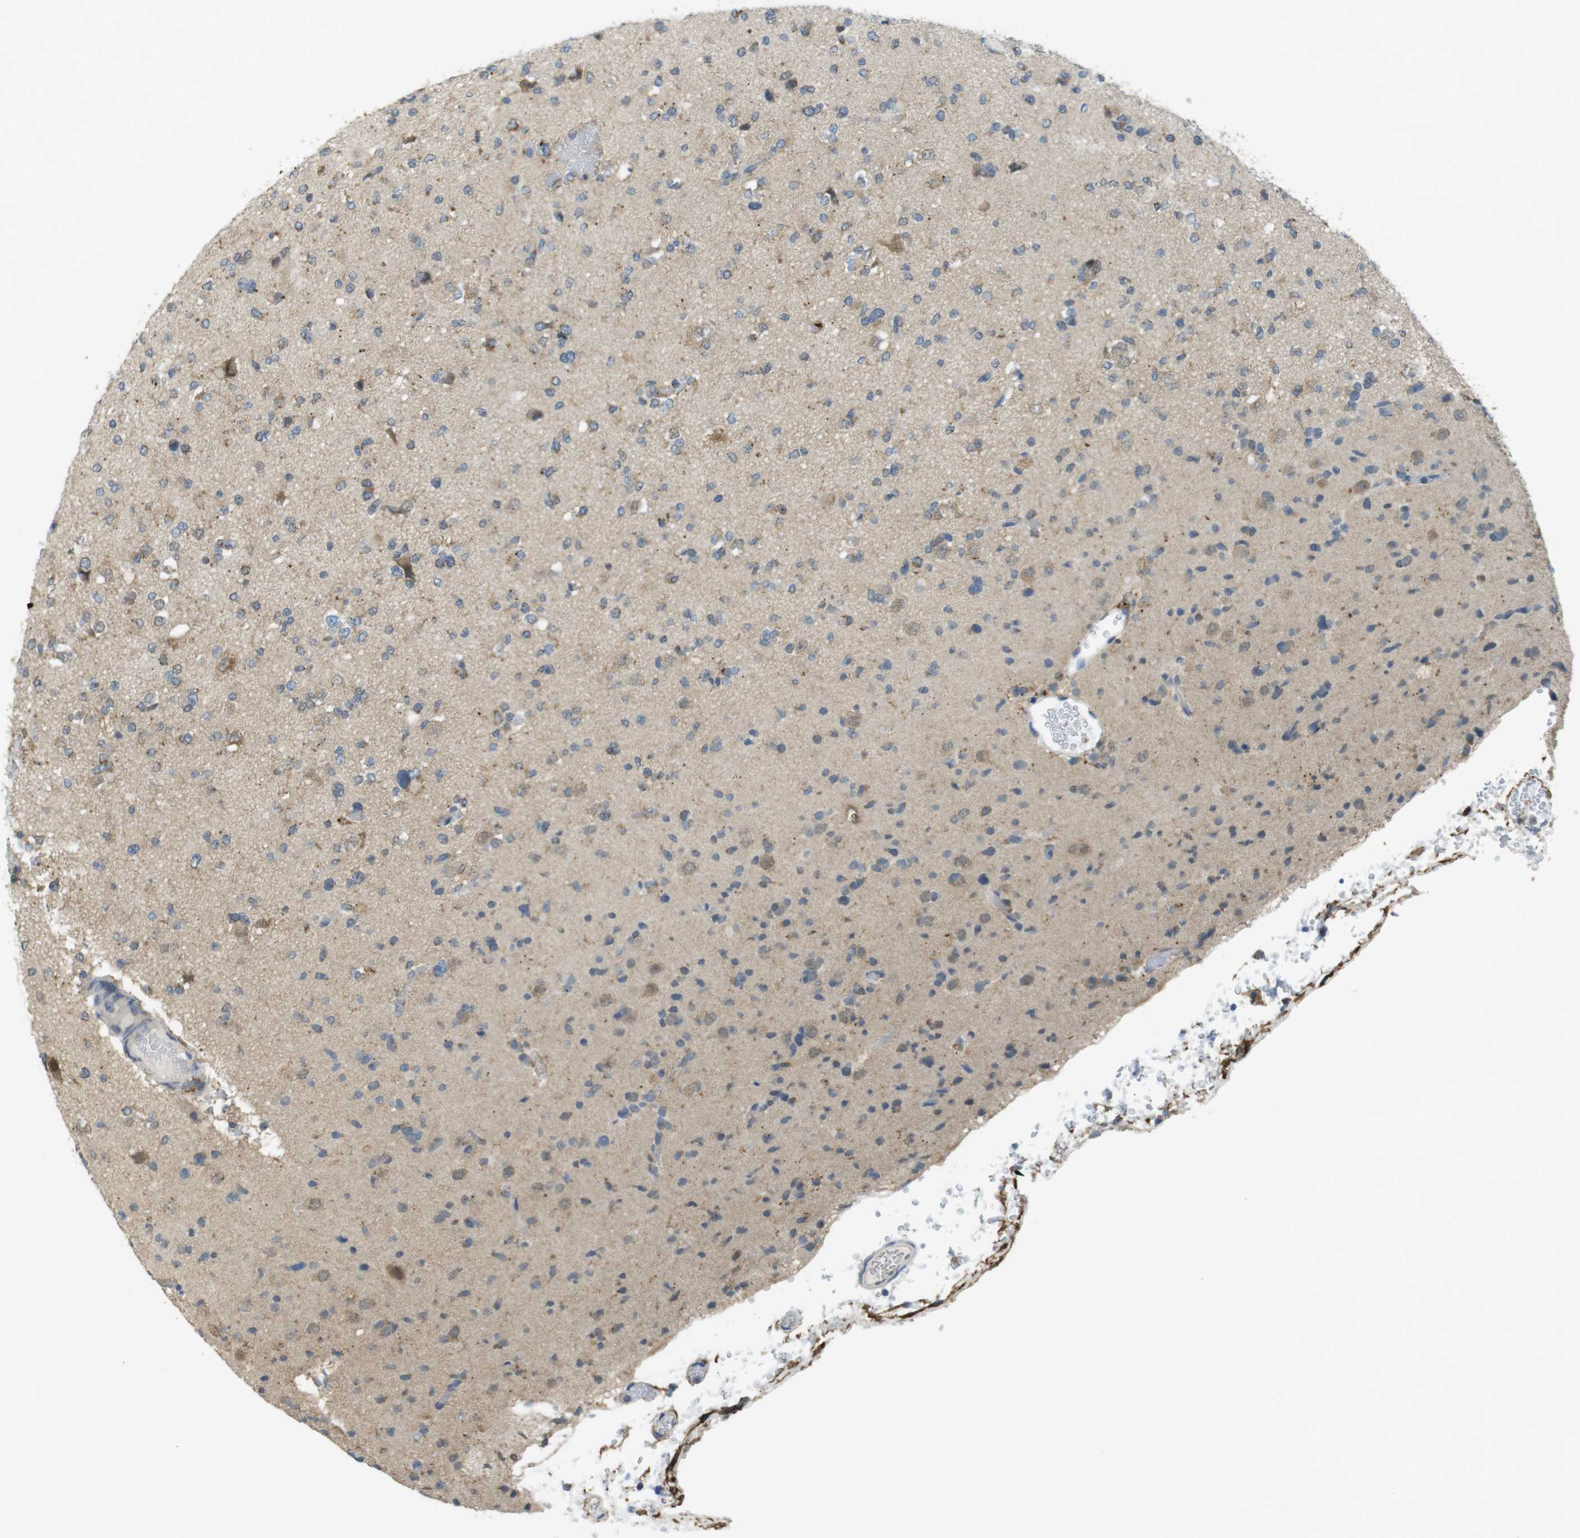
{"staining": {"intensity": "moderate", "quantity": "<25%", "location": "cytoplasmic/membranous"}, "tissue": "glioma", "cell_type": "Tumor cells", "image_type": "cancer", "snomed": [{"axis": "morphology", "description": "Glioma, malignant, Low grade"}, {"axis": "topography", "description": "Brain"}], "caption": "IHC of human malignant low-grade glioma demonstrates low levels of moderate cytoplasmic/membranous staining in approximately <25% of tumor cells.", "gene": "BRI3BP", "patient": {"sex": "female", "age": 22}}